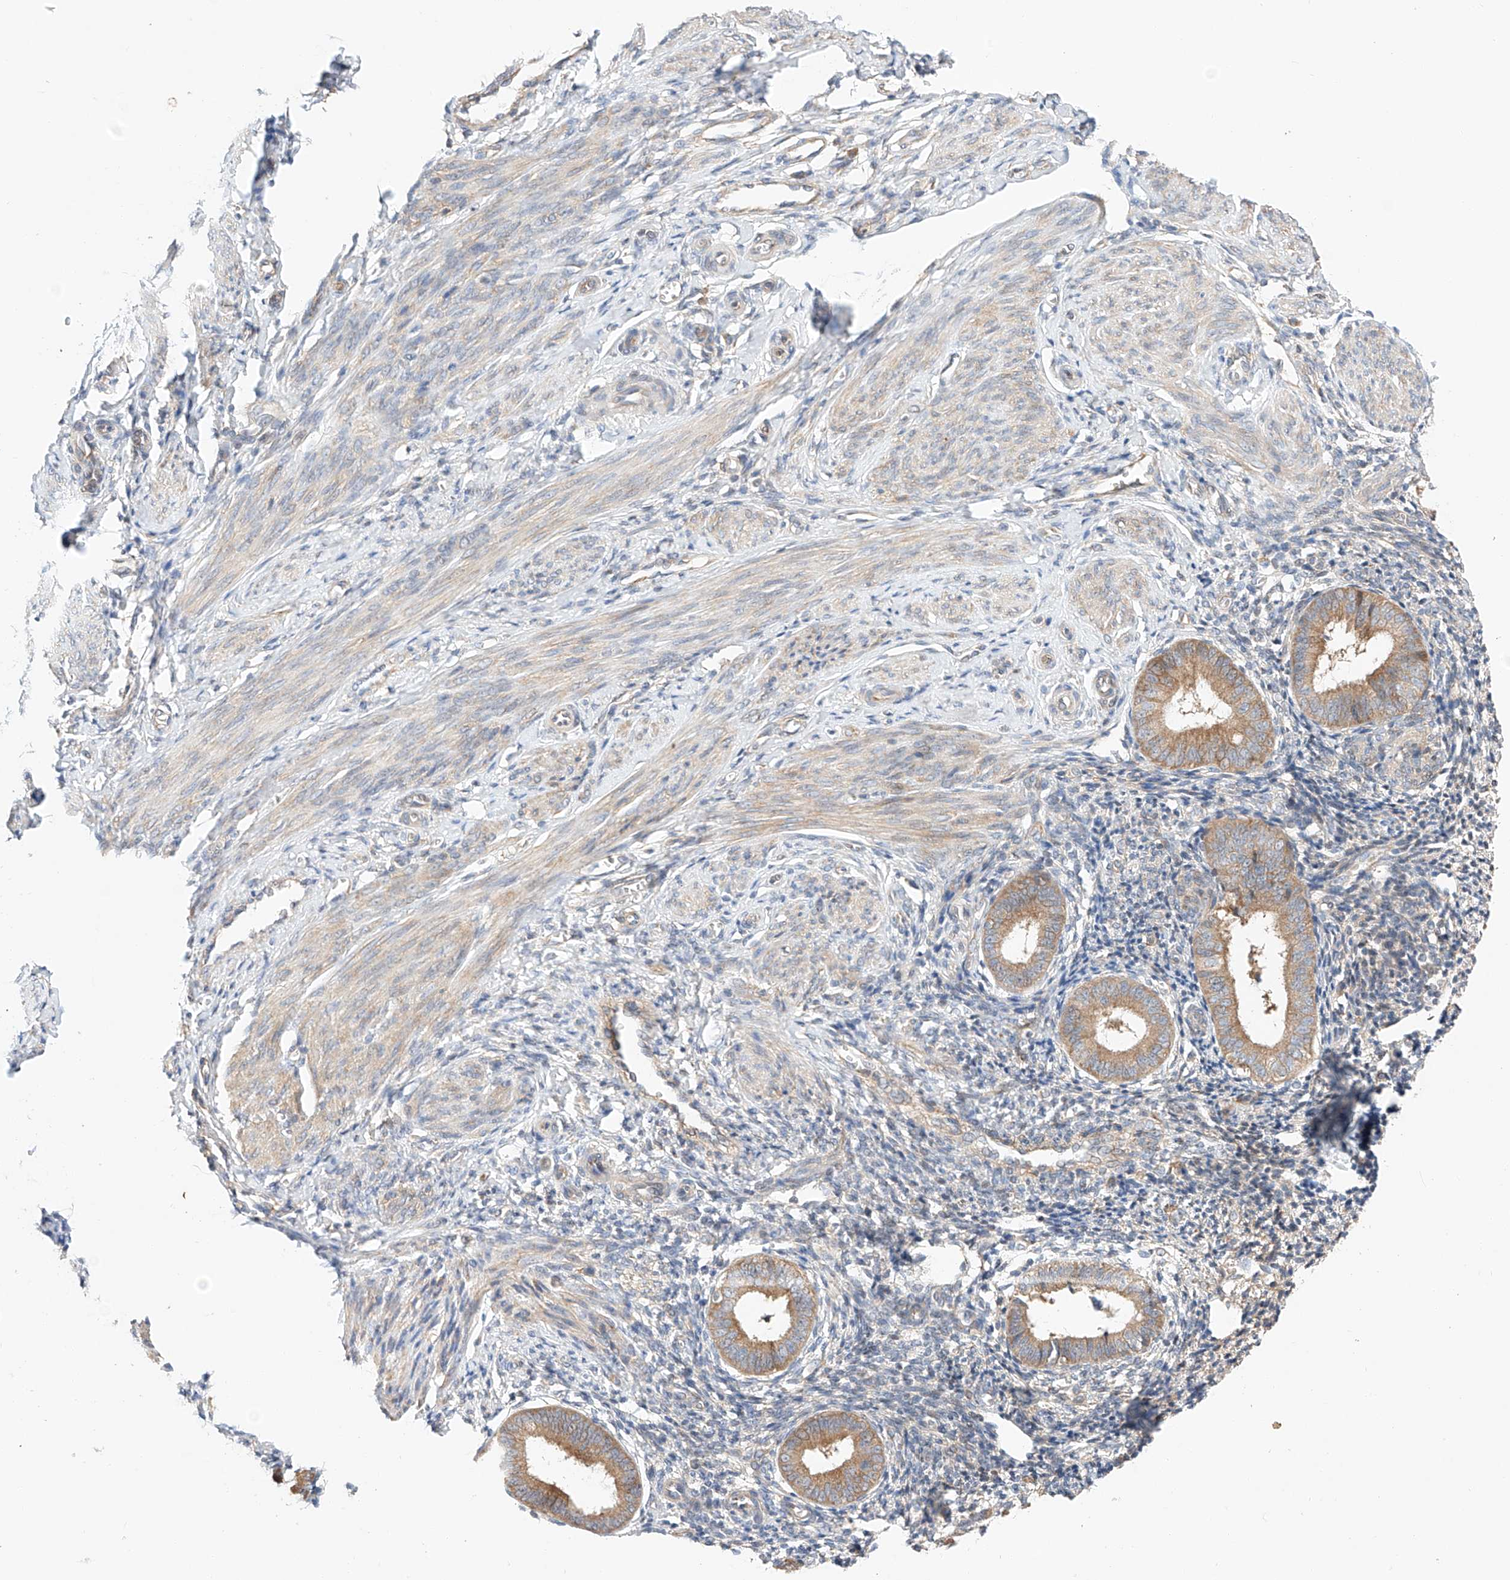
{"staining": {"intensity": "negative", "quantity": "none", "location": "none"}, "tissue": "endometrium", "cell_type": "Cells in endometrial stroma", "image_type": "normal", "snomed": [{"axis": "morphology", "description": "Normal tissue, NOS"}, {"axis": "topography", "description": "Uterus"}, {"axis": "topography", "description": "Endometrium"}], "caption": "Protein analysis of unremarkable endometrium shows no significant staining in cells in endometrial stroma.", "gene": "C6orf118", "patient": {"sex": "female", "age": 48}}